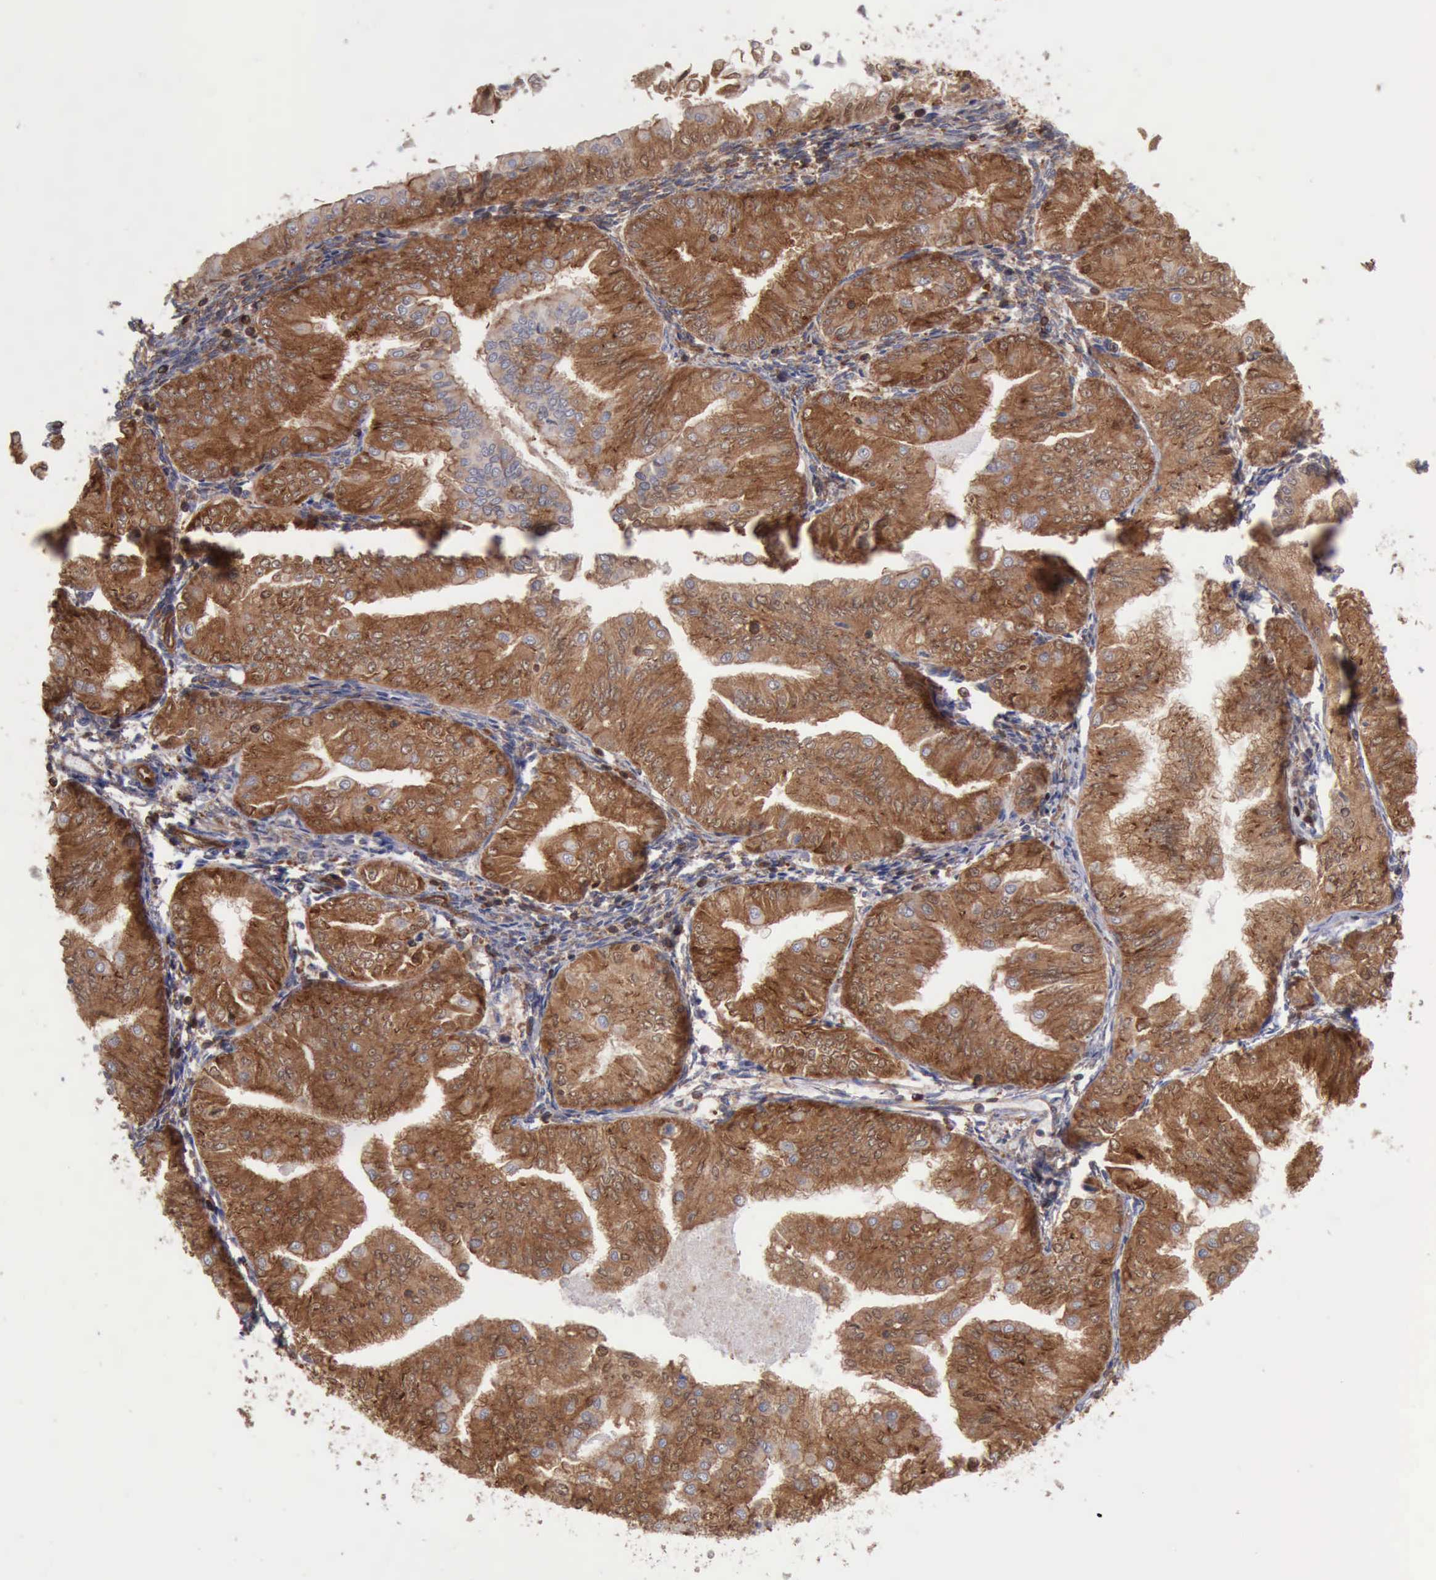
{"staining": {"intensity": "strong", "quantity": ">75%", "location": "cytoplasmic/membranous,nuclear"}, "tissue": "endometrial cancer", "cell_type": "Tumor cells", "image_type": "cancer", "snomed": [{"axis": "morphology", "description": "Adenocarcinoma, NOS"}, {"axis": "topography", "description": "Endometrium"}], "caption": "A brown stain labels strong cytoplasmic/membranous and nuclear staining of a protein in human endometrial cancer (adenocarcinoma) tumor cells.", "gene": "PDCD4", "patient": {"sex": "female", "age": 53}}